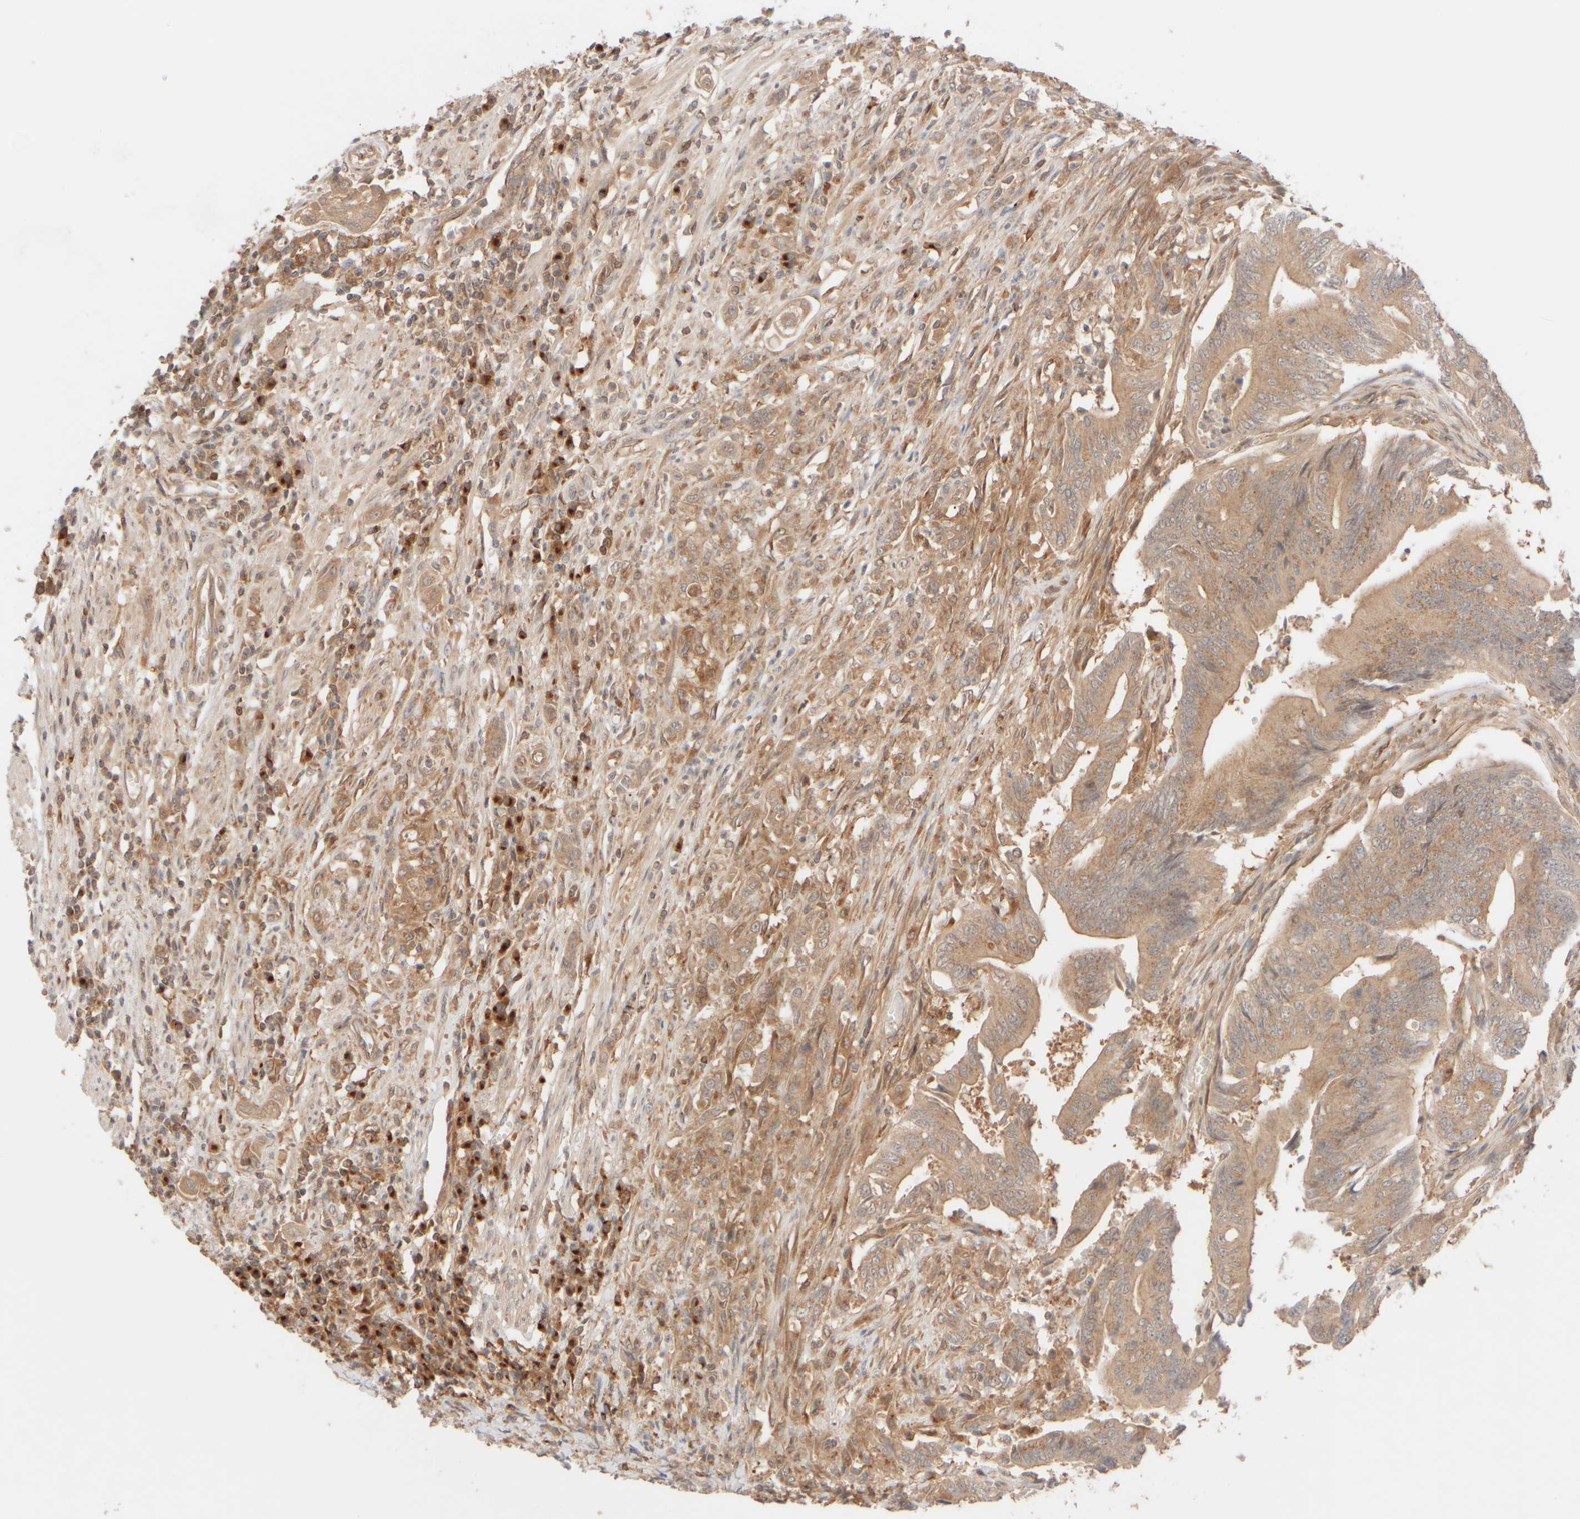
{"staining": {"intensity": "moderate", "quantity": ">75%", "location": "cytoplasmic/membranous"}, "tissue": "colorectal cancer", "cell_type": "Tumor cells", "image_type": "cancer", "snomed": [{"axis": "morphology", "description": "Adenoma, NOS"}, {"axis": "morphology", "description": "Adenocarcinoma, NOS"}, {"axis": "topography", "description": "Colon"}], "caption": "A high-resolution photomicrograph shows immunohistochemistry (IHC) staining of colorectal adenocarcinoma, which displays moderate cytoplasmic/membranous staining in approximately >75% of tumor cells. The staining was performed using DAB (3,3'-diaminobenzidine), with brown indicating positive protein expression. Nuclei are stained blue with hematoxylin.", "gene": "RABEP1", "patient": {"sex": "male", "age": 79}}